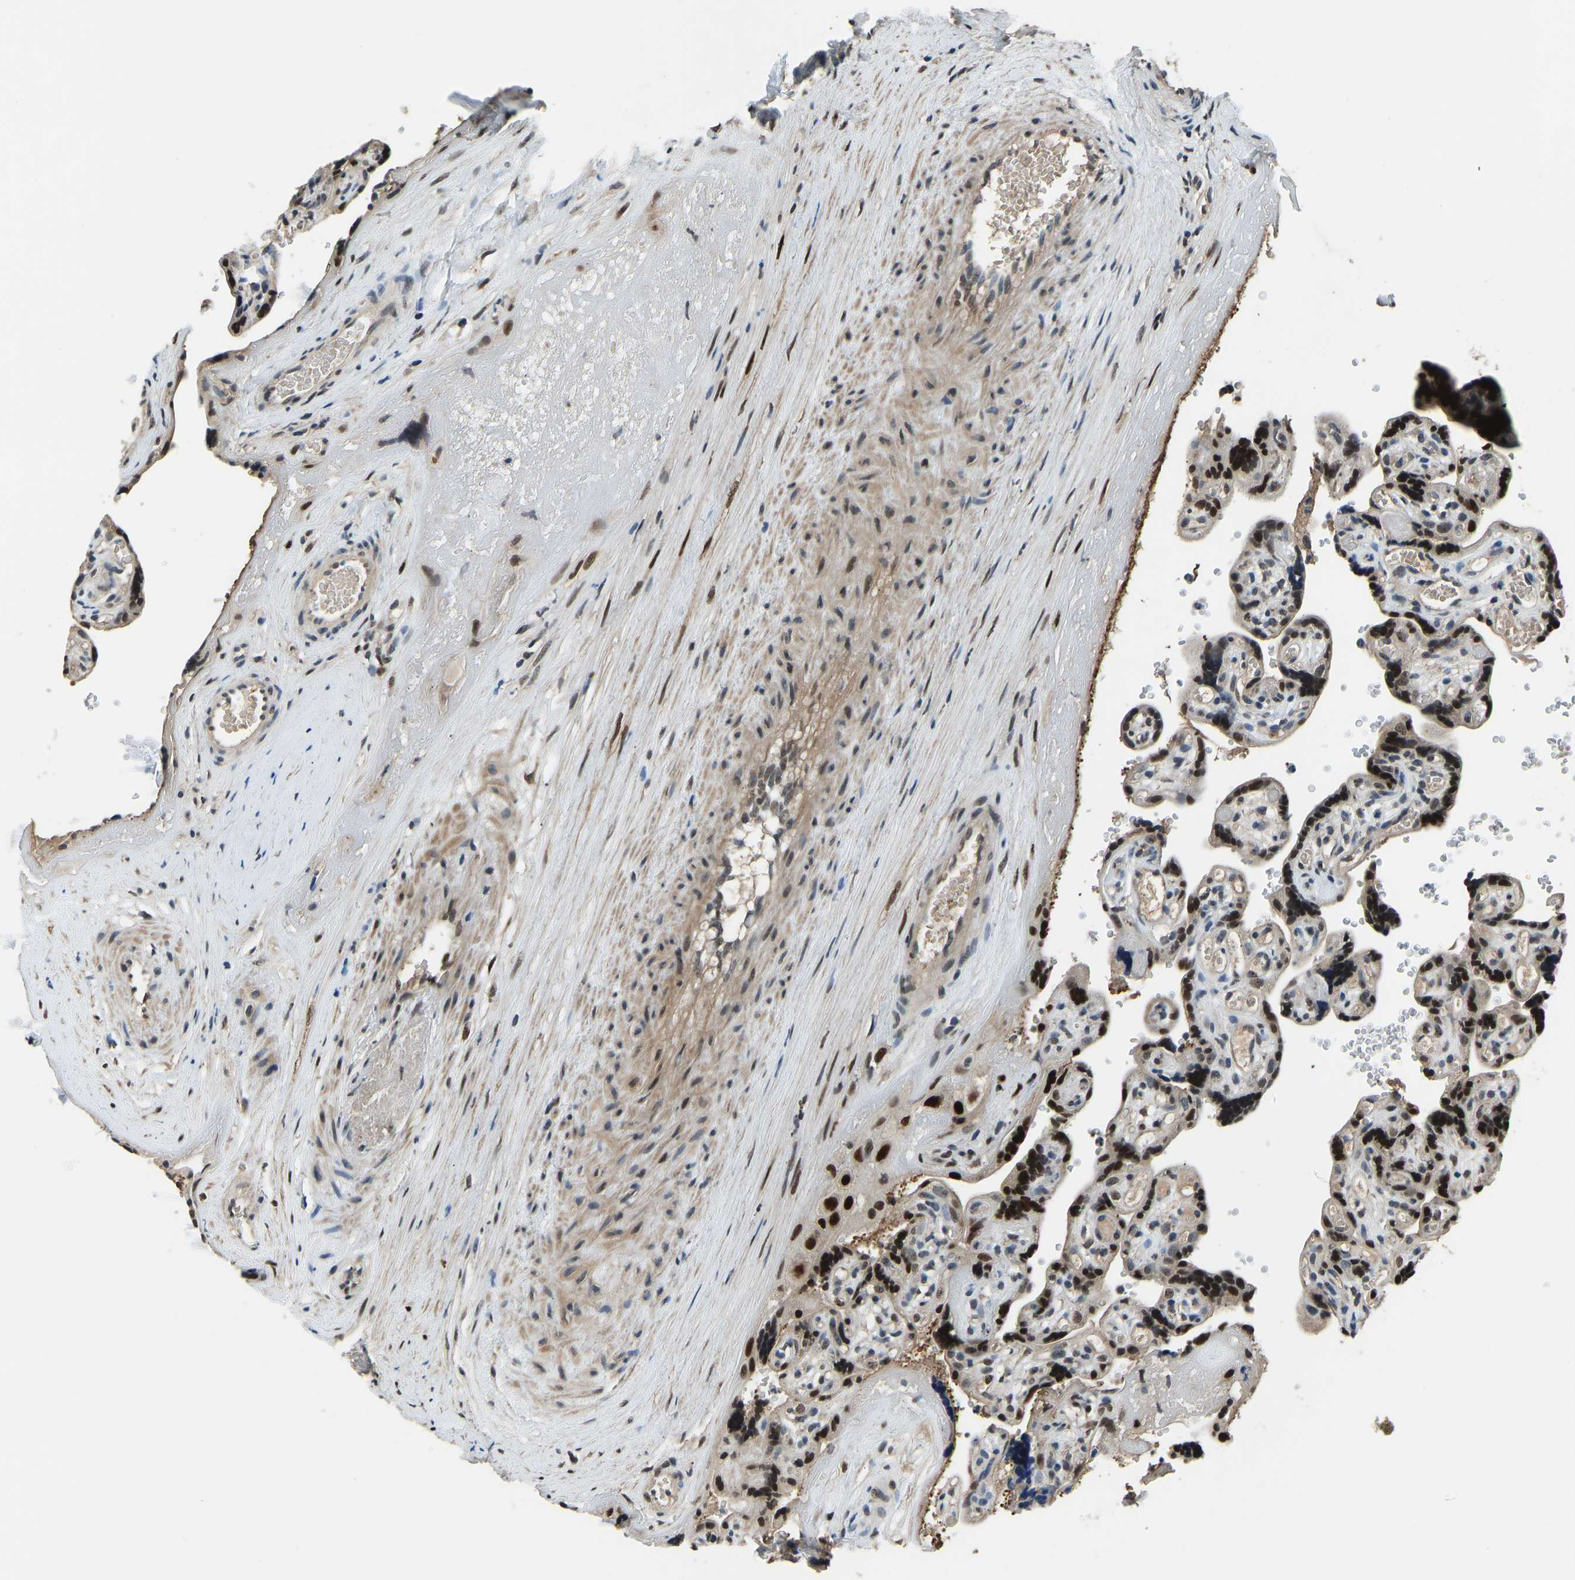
{"staining": {"intensity": "strong", "quantity": ">75%", "location": "nuclear"}, "tissue": "placenta", "cell_type": "Decidual cells", "image_type": "normal", "snomed": [{"axis": "morphology", "description": "Normal tissue, NOS"}, {"axis": "topography", "description": "Placenta"}], "caption": "Immunohistochemistry (IHC) image of benign placenta: placenta stained using IHC reveals high levels of strong protein expression localized specifically in the nuclear of decidual cells, appearing as a nuclear brown color.", "gene": "FOS", "patient": {"sex": "female", "age": 30}}